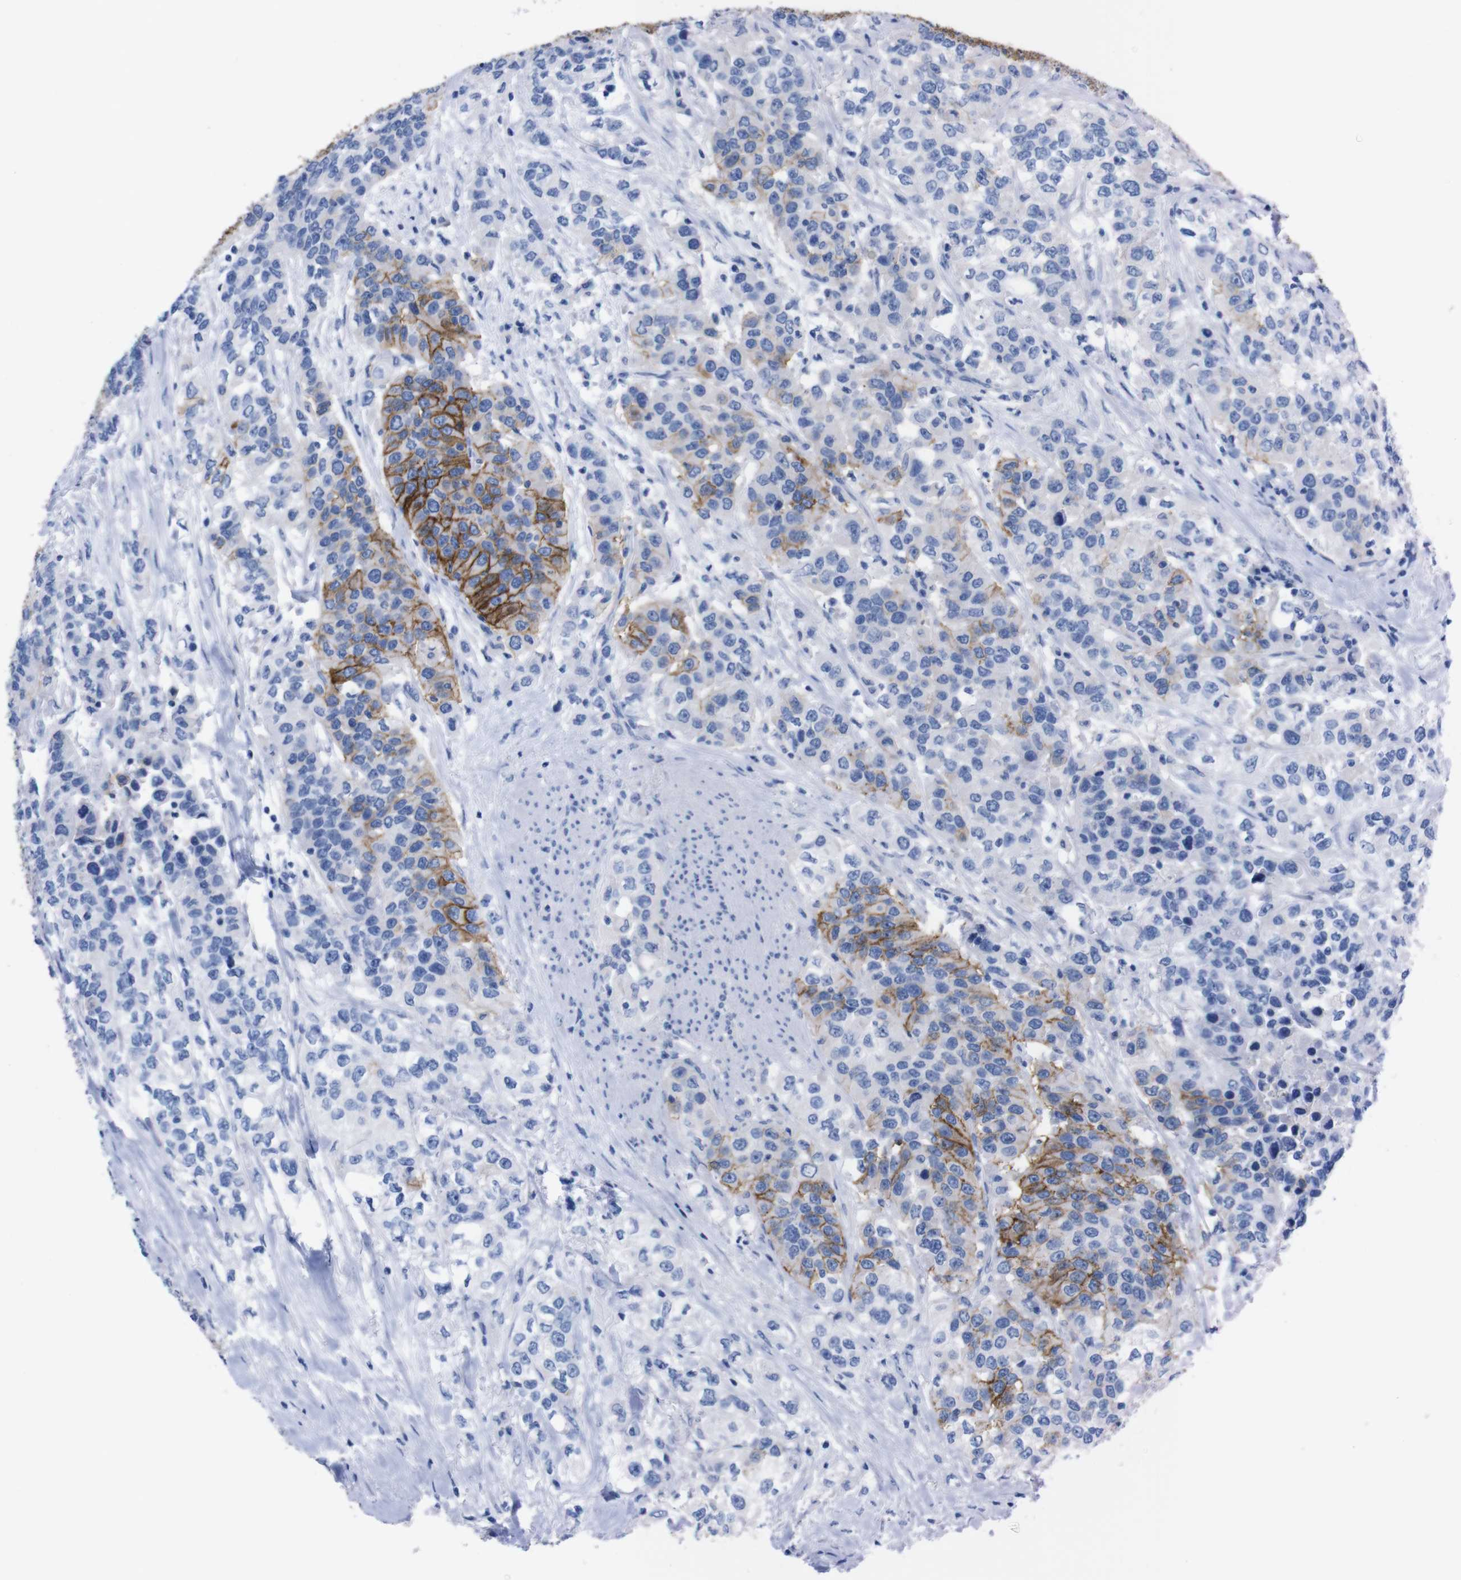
{"staining": {"intensity": "moderate", "quantity": "<25%", "location": "cytoplasmic/membranous"}, "tissue": "urothelial cancer", "cell_type": "Tumor cells", "image_type": "cancer", "snomed": [{"axis": "morphology", "description": "Urothelial carcinoma, High grade"}, {"axis": "topography", "description": "Urinary bladder"}], "caption": "This micrograph displays immunohistochemistry staining of urothelial carcinoma (high-grade), with low moderate cytoplasmic/membranous staining in about <25% of tumor cells.", "gene": "TMEM243", "patient": {"sex": "female", "age": 80}}